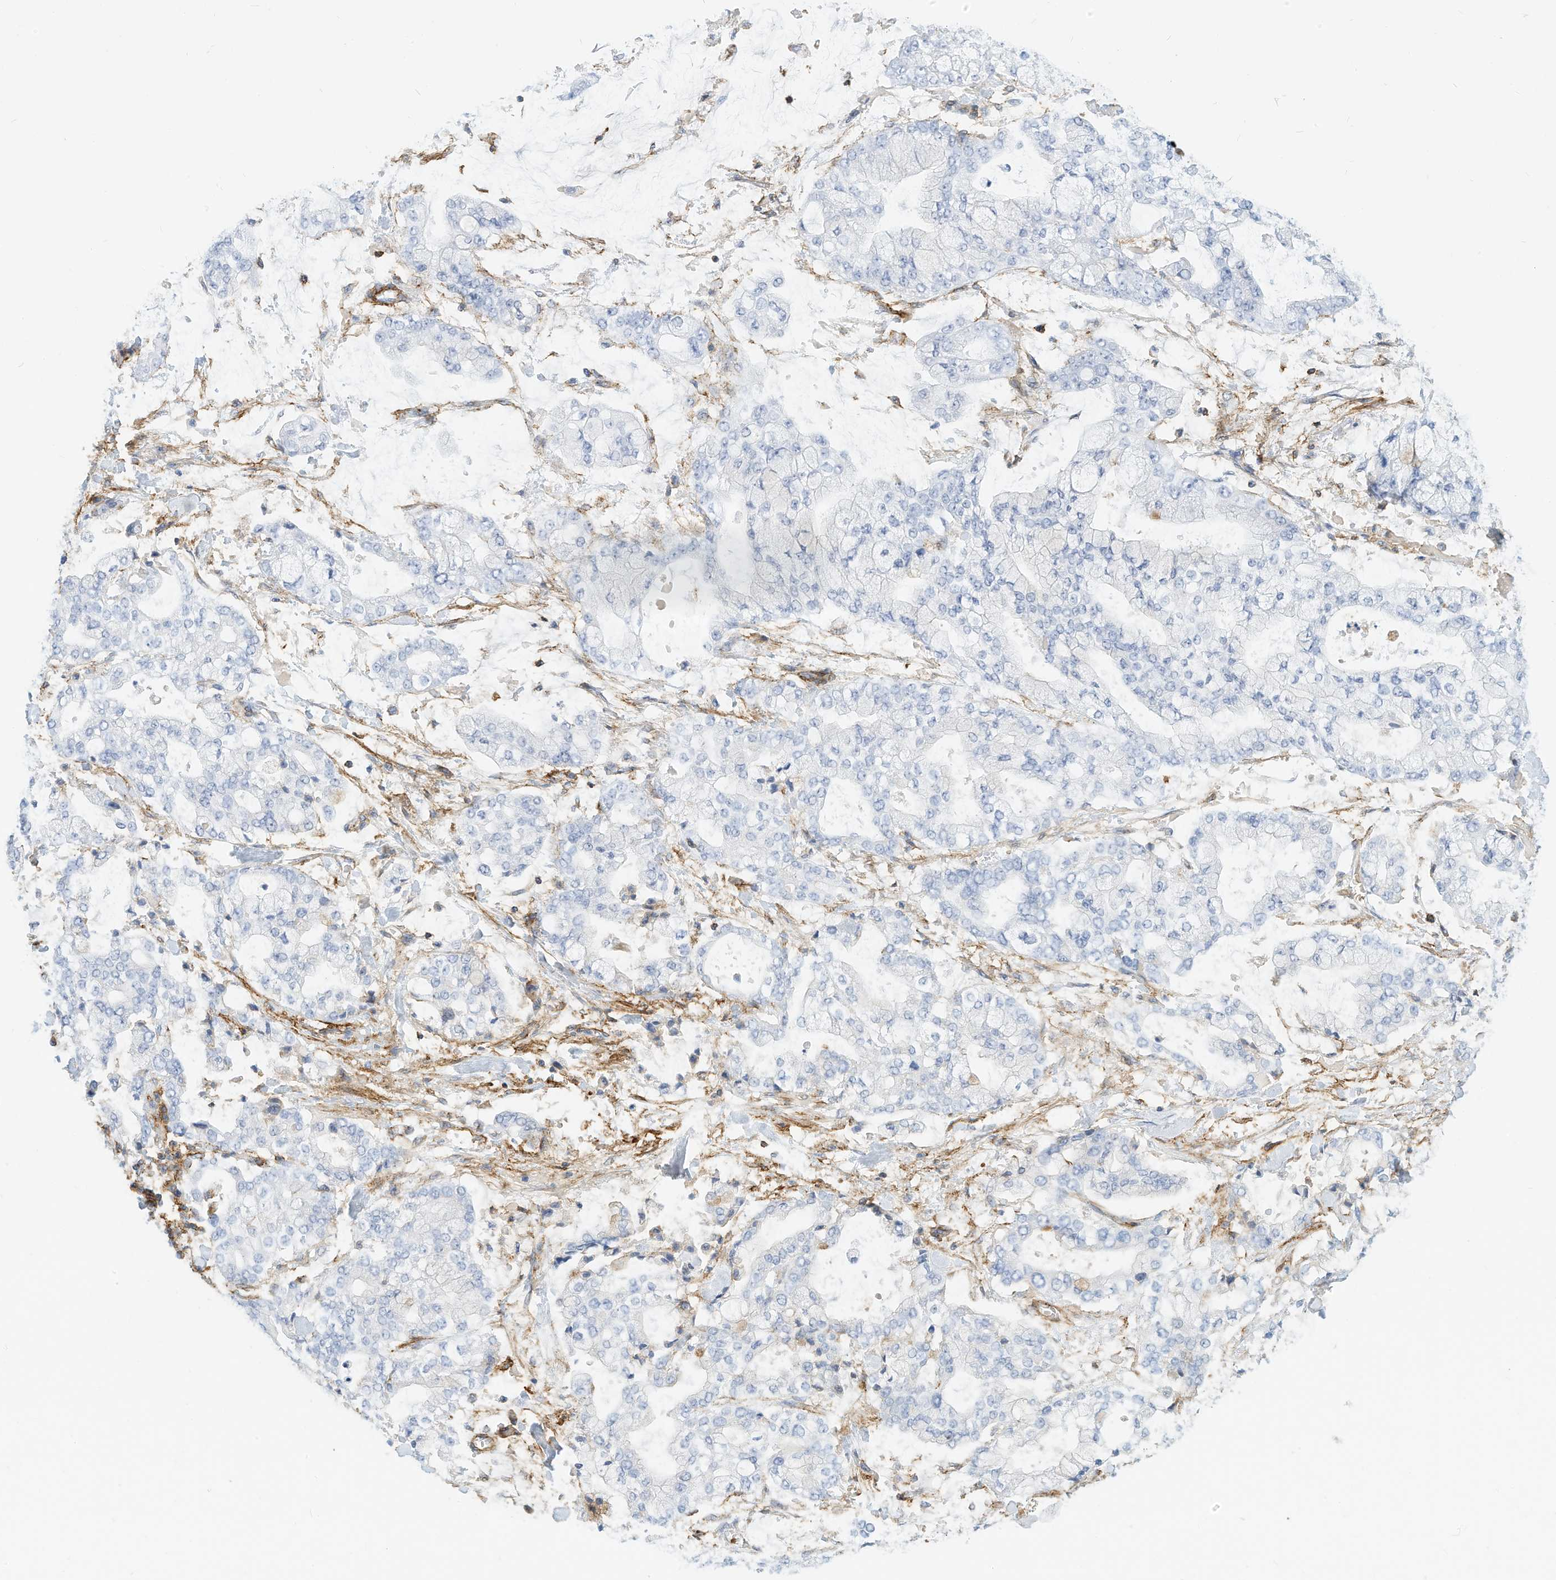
{"staining": {"intensity": "negative", "quantity": "none", "location": "none"}, "tissue": "stomach cancer", "cell_type": "Tumor cells", "image_type": "cancer", "snomed": [{"axis": "morphology", "description": "Normal tissue, NOS"}, {"axis": "morphology", "description": "Adenocarcinoma, NOS"}, {"axis": "topography", "description": "Stomach, upper"}, {"axis": "topography", "description": "Stomach"}], "caption": "A photomicrograph of adenocarcinoma (stomach) stained for a protein exhibits no brown staining in tumor cells. Brightfield microscopy of immunohistochemistry (IHC) stained with DAB (brown) and hematoxylin (blue), captured at high magnification.", "gene": "TXNDC9", "patient": {"sex": "male", "age": 76}}